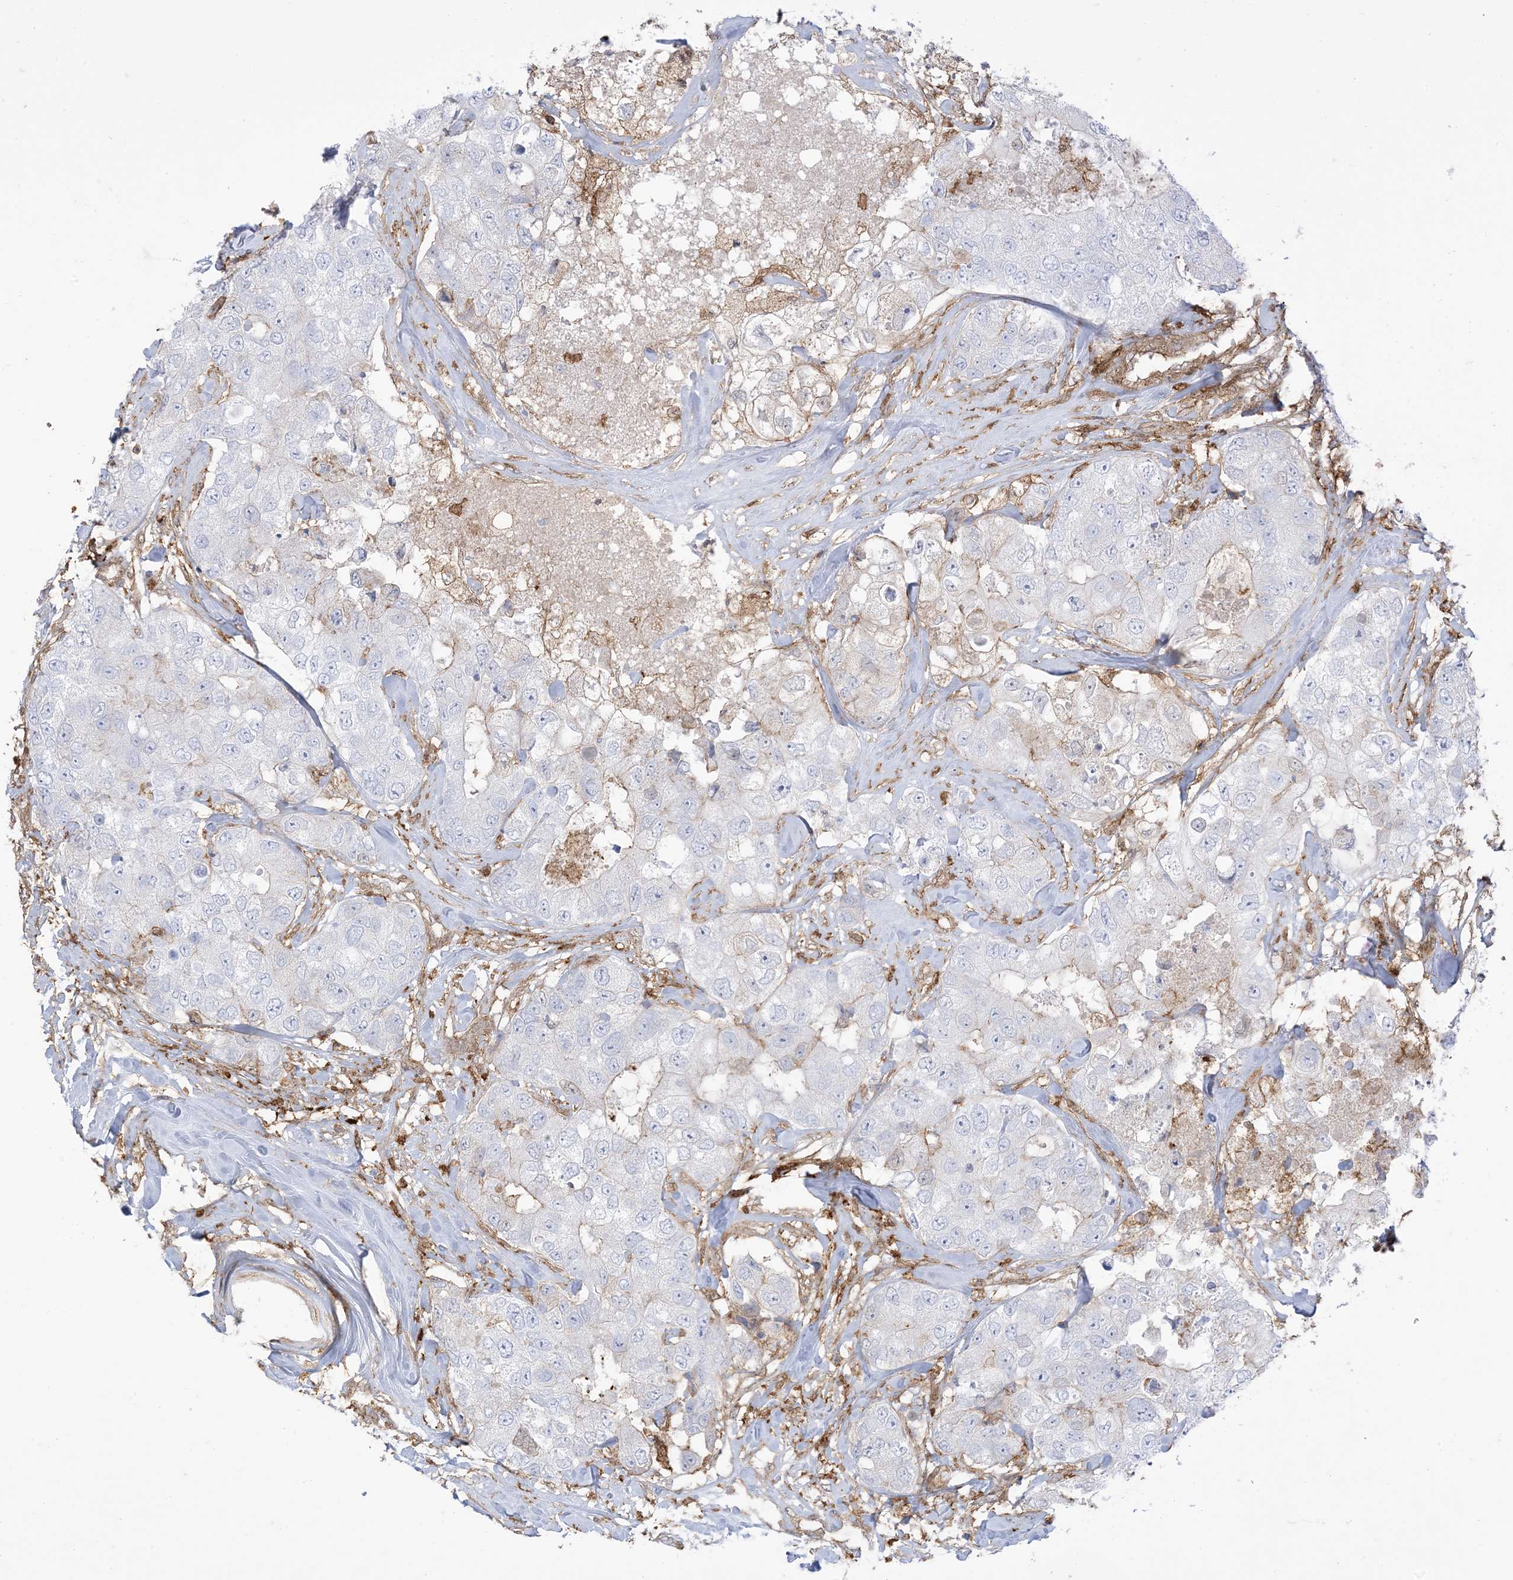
{"staining": {"intensity": "moderate", "quantity": "<25%", "location": "cytoplasmic/membranous"}, "tissue": "breast cancer", "cell_type": "Tumor cells", "image_type": "cancer", "snomed": [{"axis": "morphology", "description": "Duct carcinoma"}, {"axis": "topography", "description": "Breast"}], "caption": "Moderate cytoplasmic/membranous expression is identified in about <25% of tumor cells in breast cancer (intraductal carcinoma).", "gene": "GSN", "patient": {"sex": "female", "age": 62}}